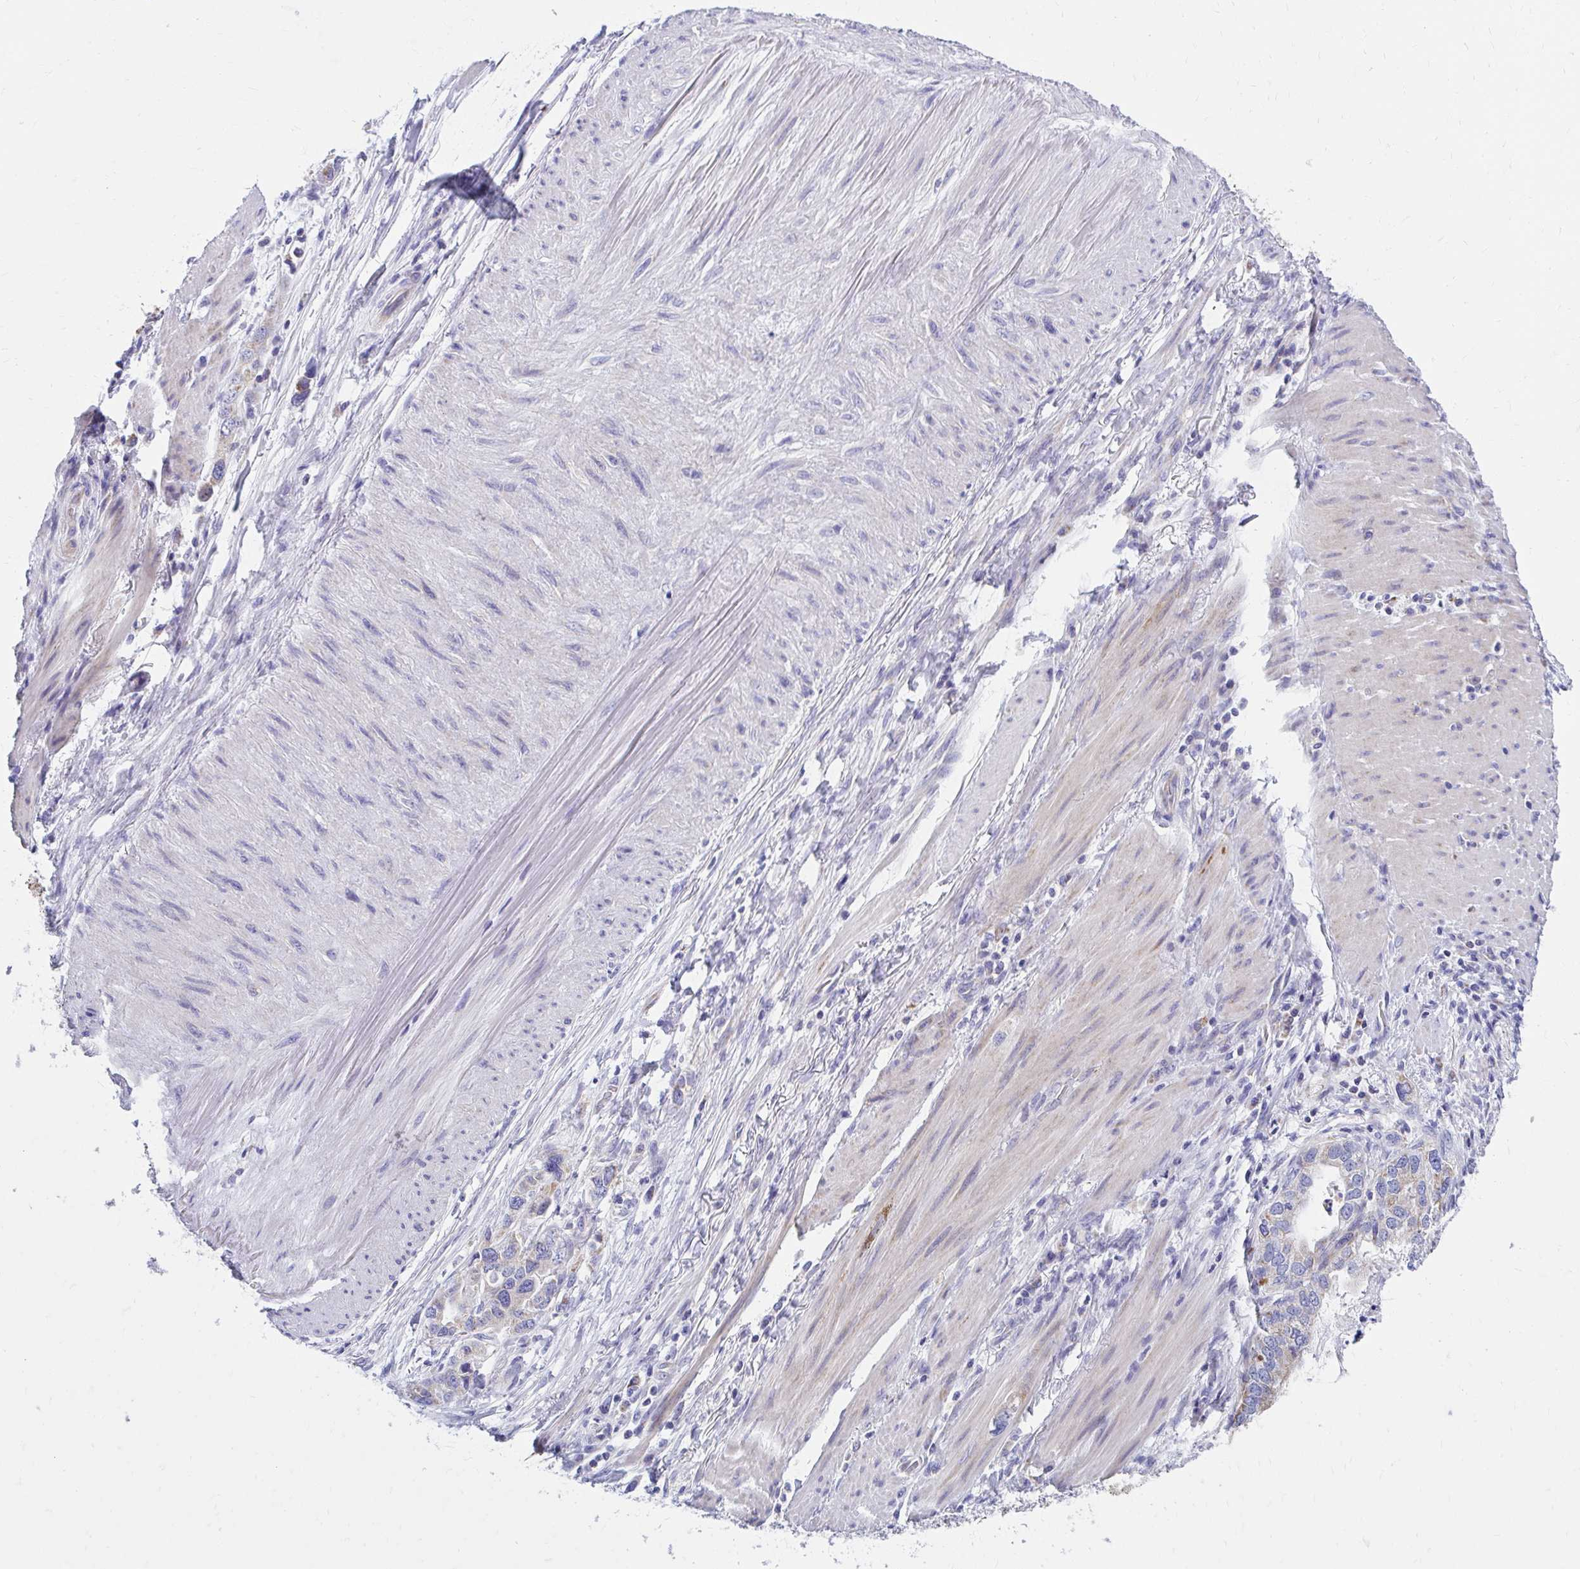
{"staining": {"intensity": "moderate", "quantity": "<25%", "location": "cytoplasmic/membranous"}, "tissue": "stomach cancer", "cell_type": "Tumor cells", "image_type": "cancer", "snomed": [{"axis": "morphology", "description": "Adenocarcinoma, NOS"}, {"axis": "topography", "description": "Stomach, lower"}], "caption": "Stomach cancer (adenocarcinoma) tissue shows moderate cytoplasmic/membranous expression in about <25% of tumor cells, visualized by immunohistochemistry.", "gene": "IL37", "patient": {"sex": "female", "age": 93}}